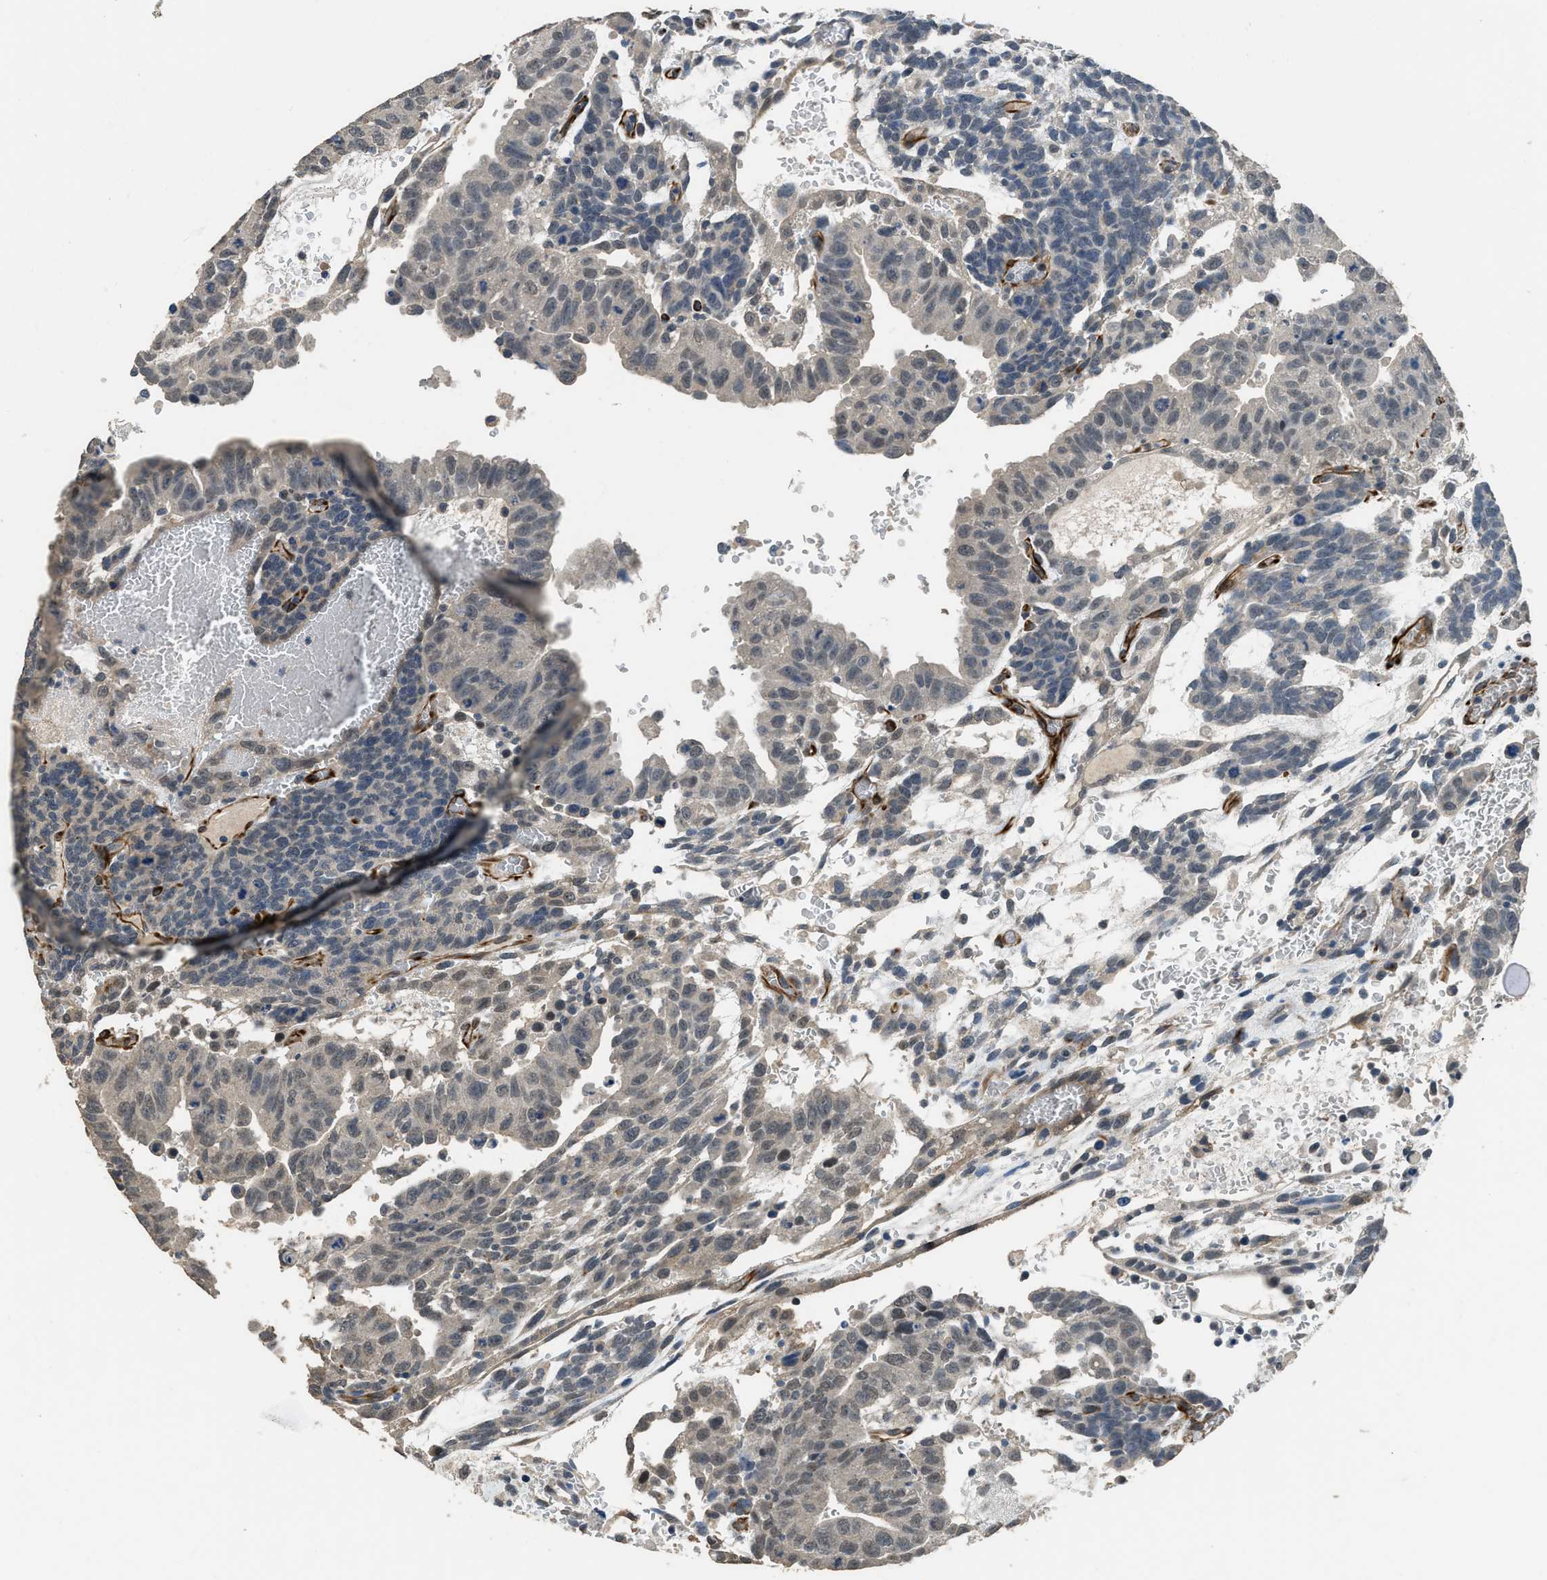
{"staining": {"intensity": "weak", "quantity": "<25%", "location": "cytoplasmic/membranous,nuclear"}, "tissue": "testis cancer", "cell_type": "Tumor cells", "image_type": "cancer", "snomed": [{"axis": "morphology", "description": "Seminoma, NOS"}, {"axis": "morphology", "description": "Carcinoma, Embryonal, NOS"}, {"axis": "topography", "description": "Testis"}], "caption": "The immunohistochemistry (IHC) histopathology image has no significant staining in tumor cells of testis cancer (embryonal carcinoma) tissue.", "gene": "SYNM", "patient": {"sex": "male", "age": 52}}